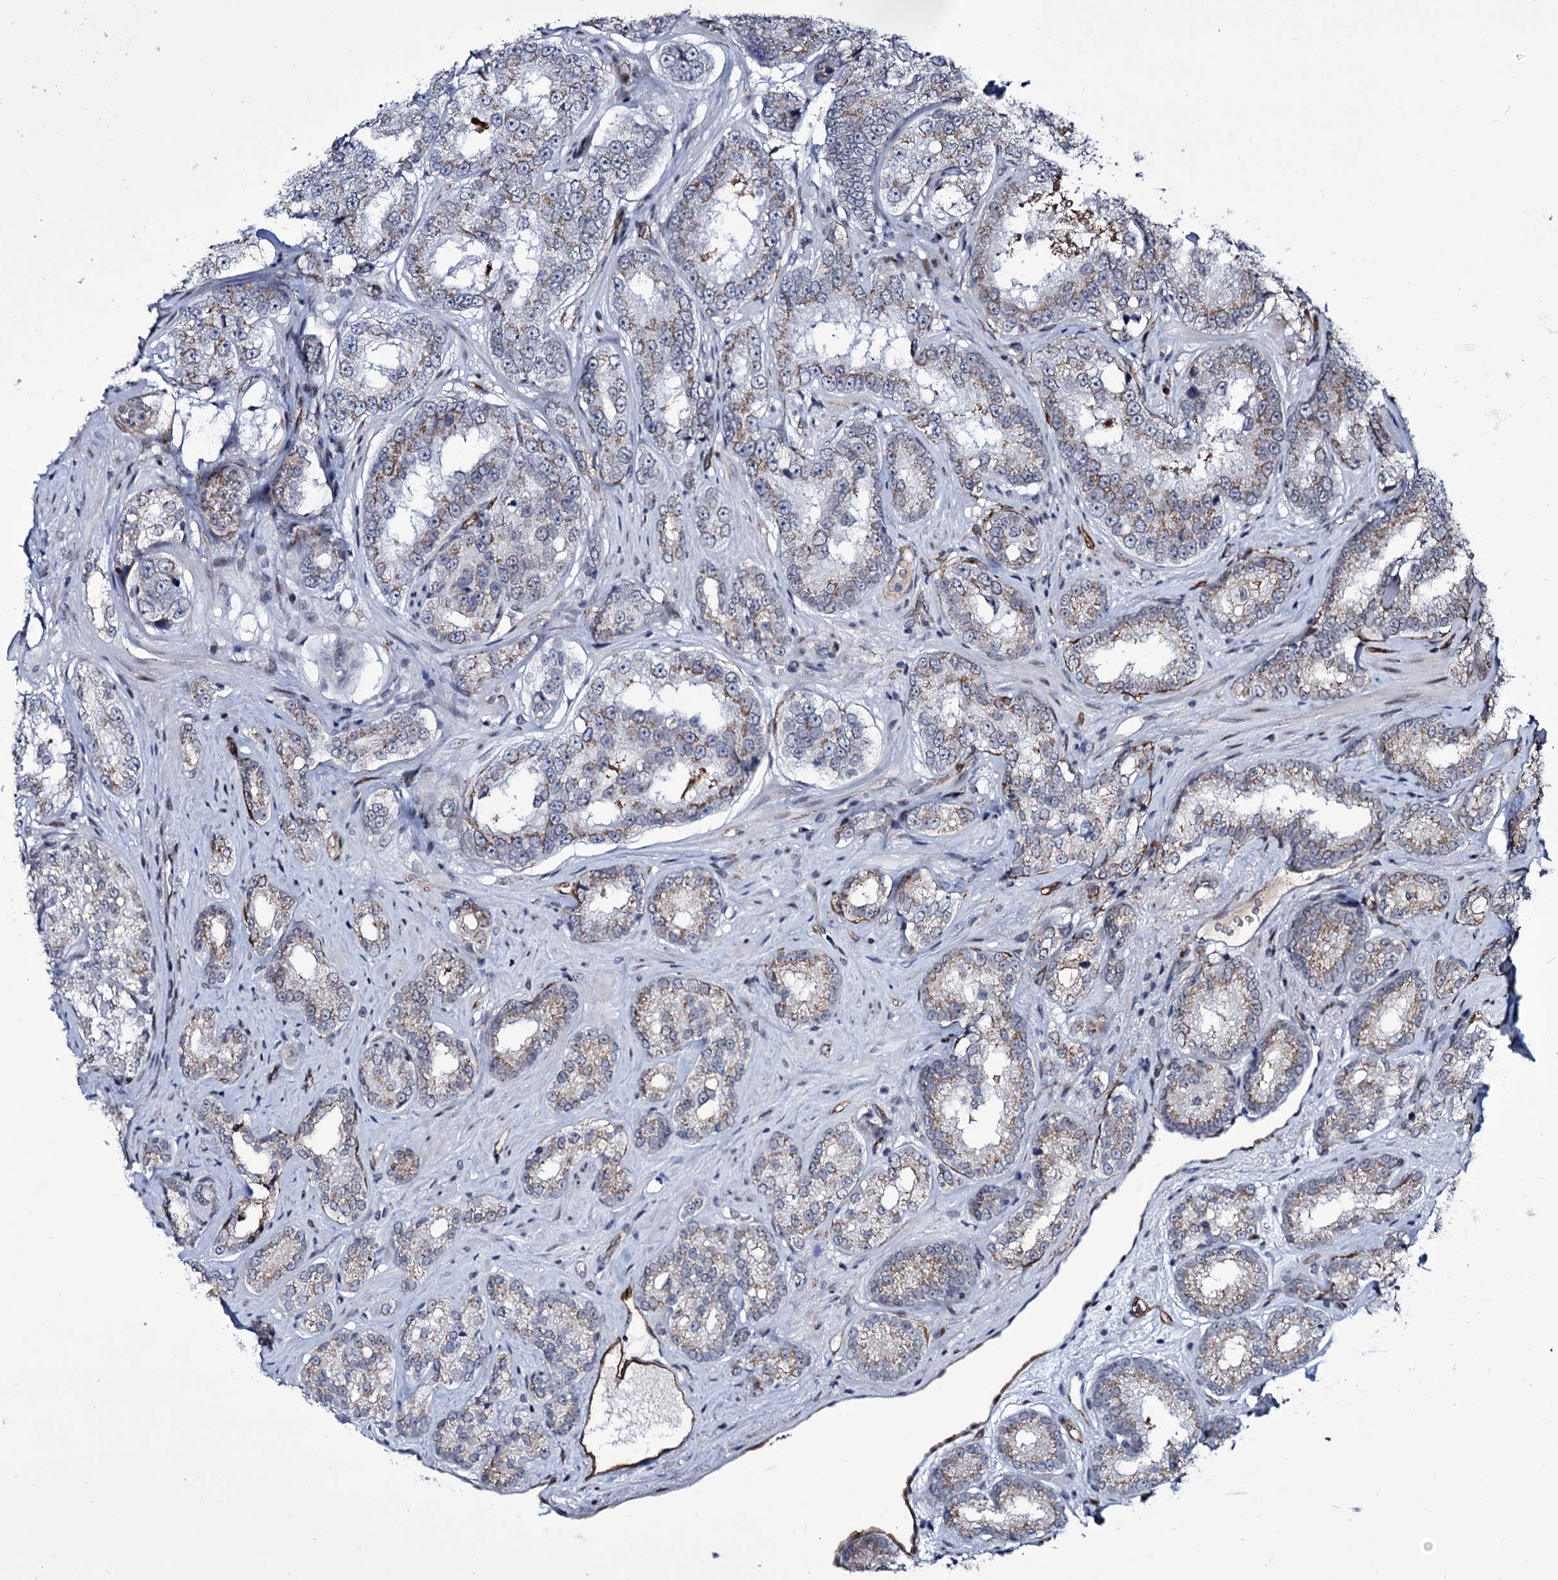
{"staining": {"intensity": "moderate", "quantity": "<25%", "location": "cytoplasmic/membranous"}, "tissue": "prostate cancer", "cell_type": "Tumor cells", "image_type": "cancer", "snomed": [{"axis": "morphology", "description": "Normal tissue, NOS"}, {"axis": "morphology", "description": "Adenocarcinoma, High grade"}, {"axis": "topography", "description": "Prostate"}], "caption": "This micrograph reveals prostate cancer (high-grade adenocarcinoma) stained with immunohistochemistry to label a protein in brown. The cytoplasmic/membranous of tumor cells show moderate positivity for the protein. Nuclei are counter-stained blue.", "gene": "ZC3H12C", "patient": {"sex": "male", "age": 83}}